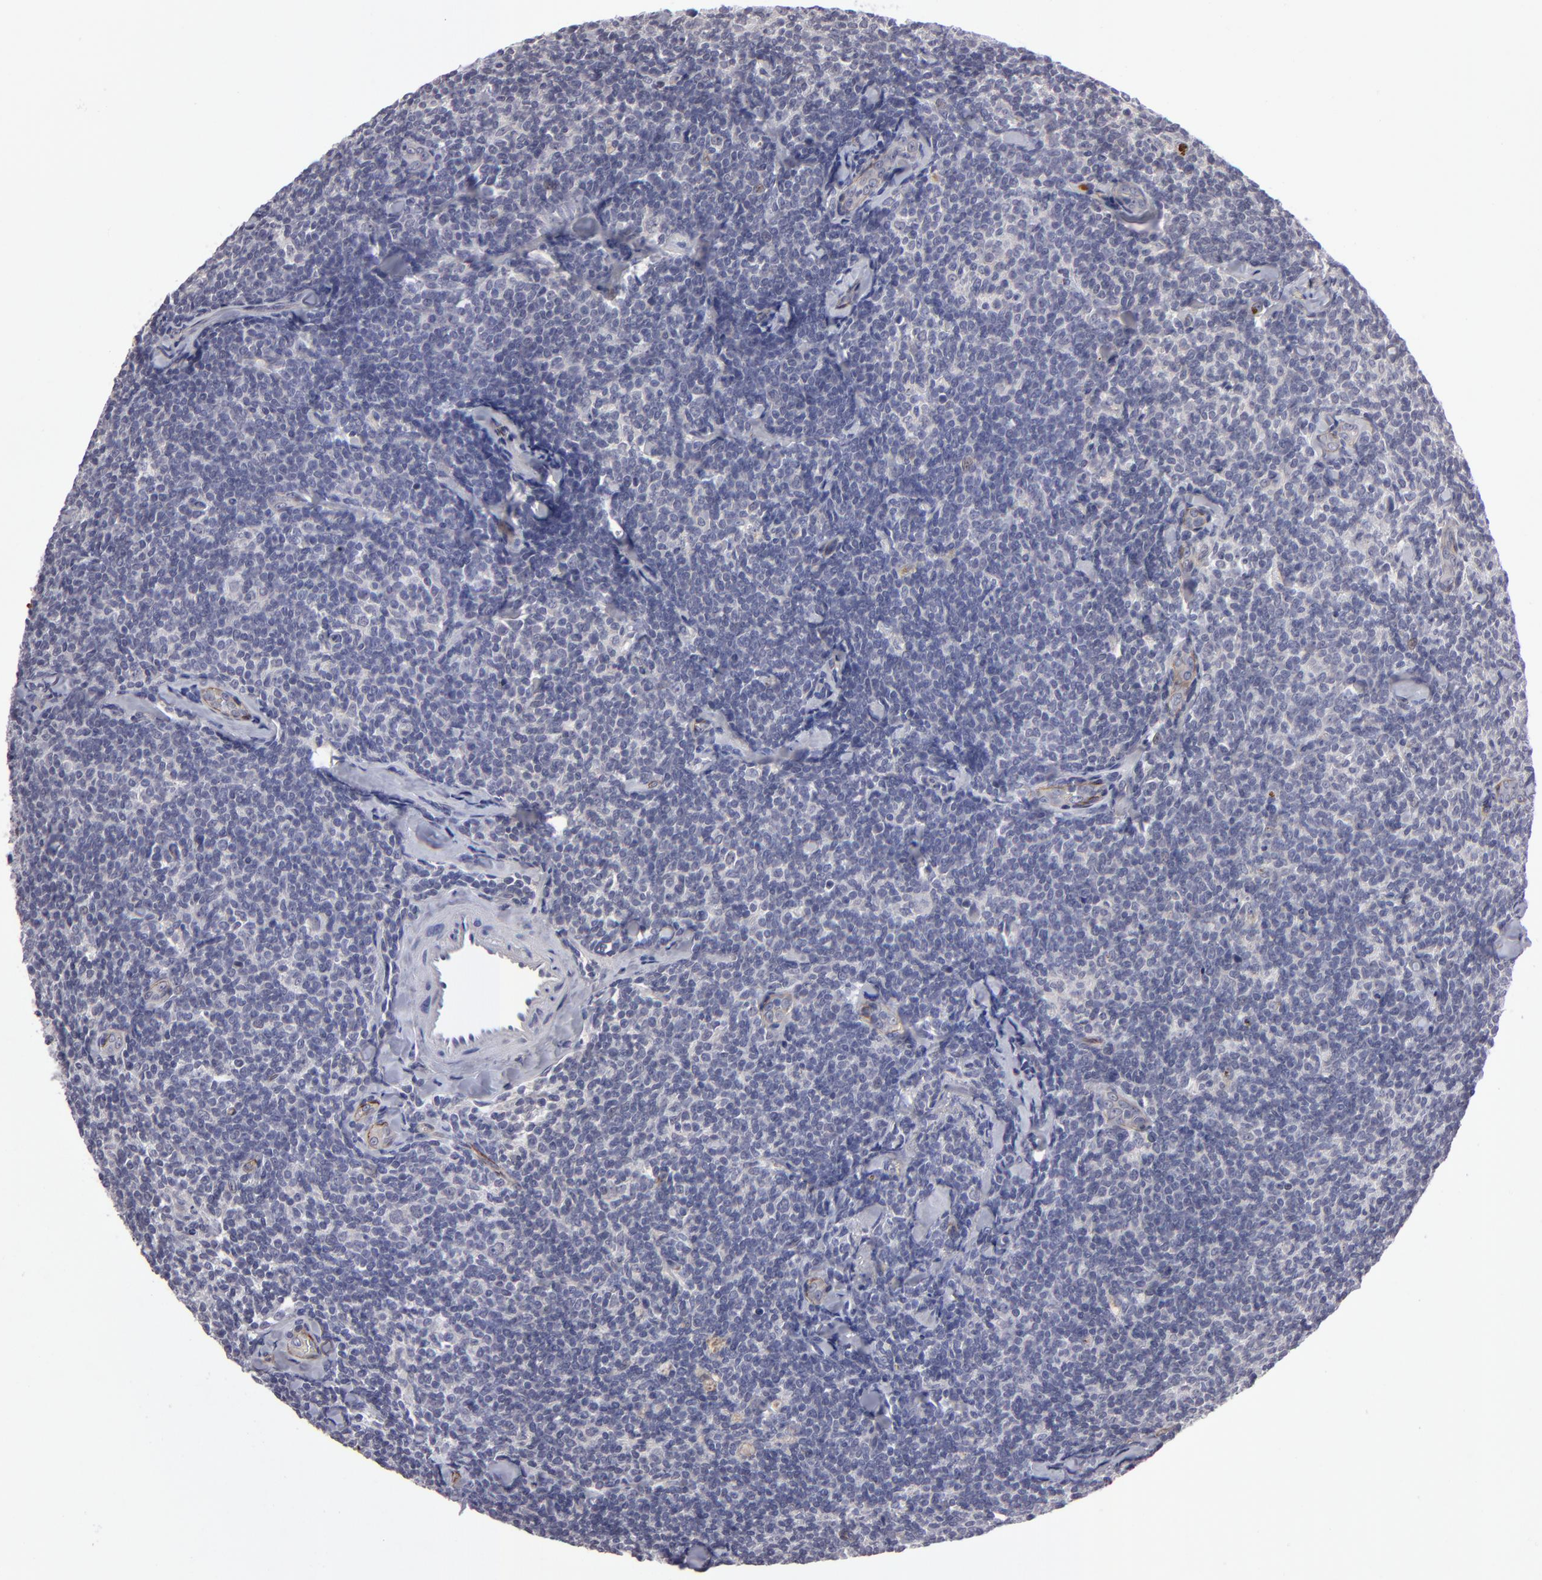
{"staining": {"intensity": "negative", "quantity": "none", "location": "none"}, "tissue": "lymphoma", "cell_type": "Tumor cells", "image_type": "cancer", "snomed": [{"axis": "morphology", "description": "Malignant lymphoma, non-Hodgkin's type, Low grade"}, {"axis": "topography", "description": "Lymph node"}], "caption": "High magnification brightfield microscopy of low-grade malignant lymphoma, non-Hodgkin's type stained with DAB (brown) and counterstained with hematoxylin (blue): tumor cells show no significant expression. (IHC, brightfield microscopy, high magnification).", "gene": "ZNF175", "patient": {"sex": "female", "age": 56}}